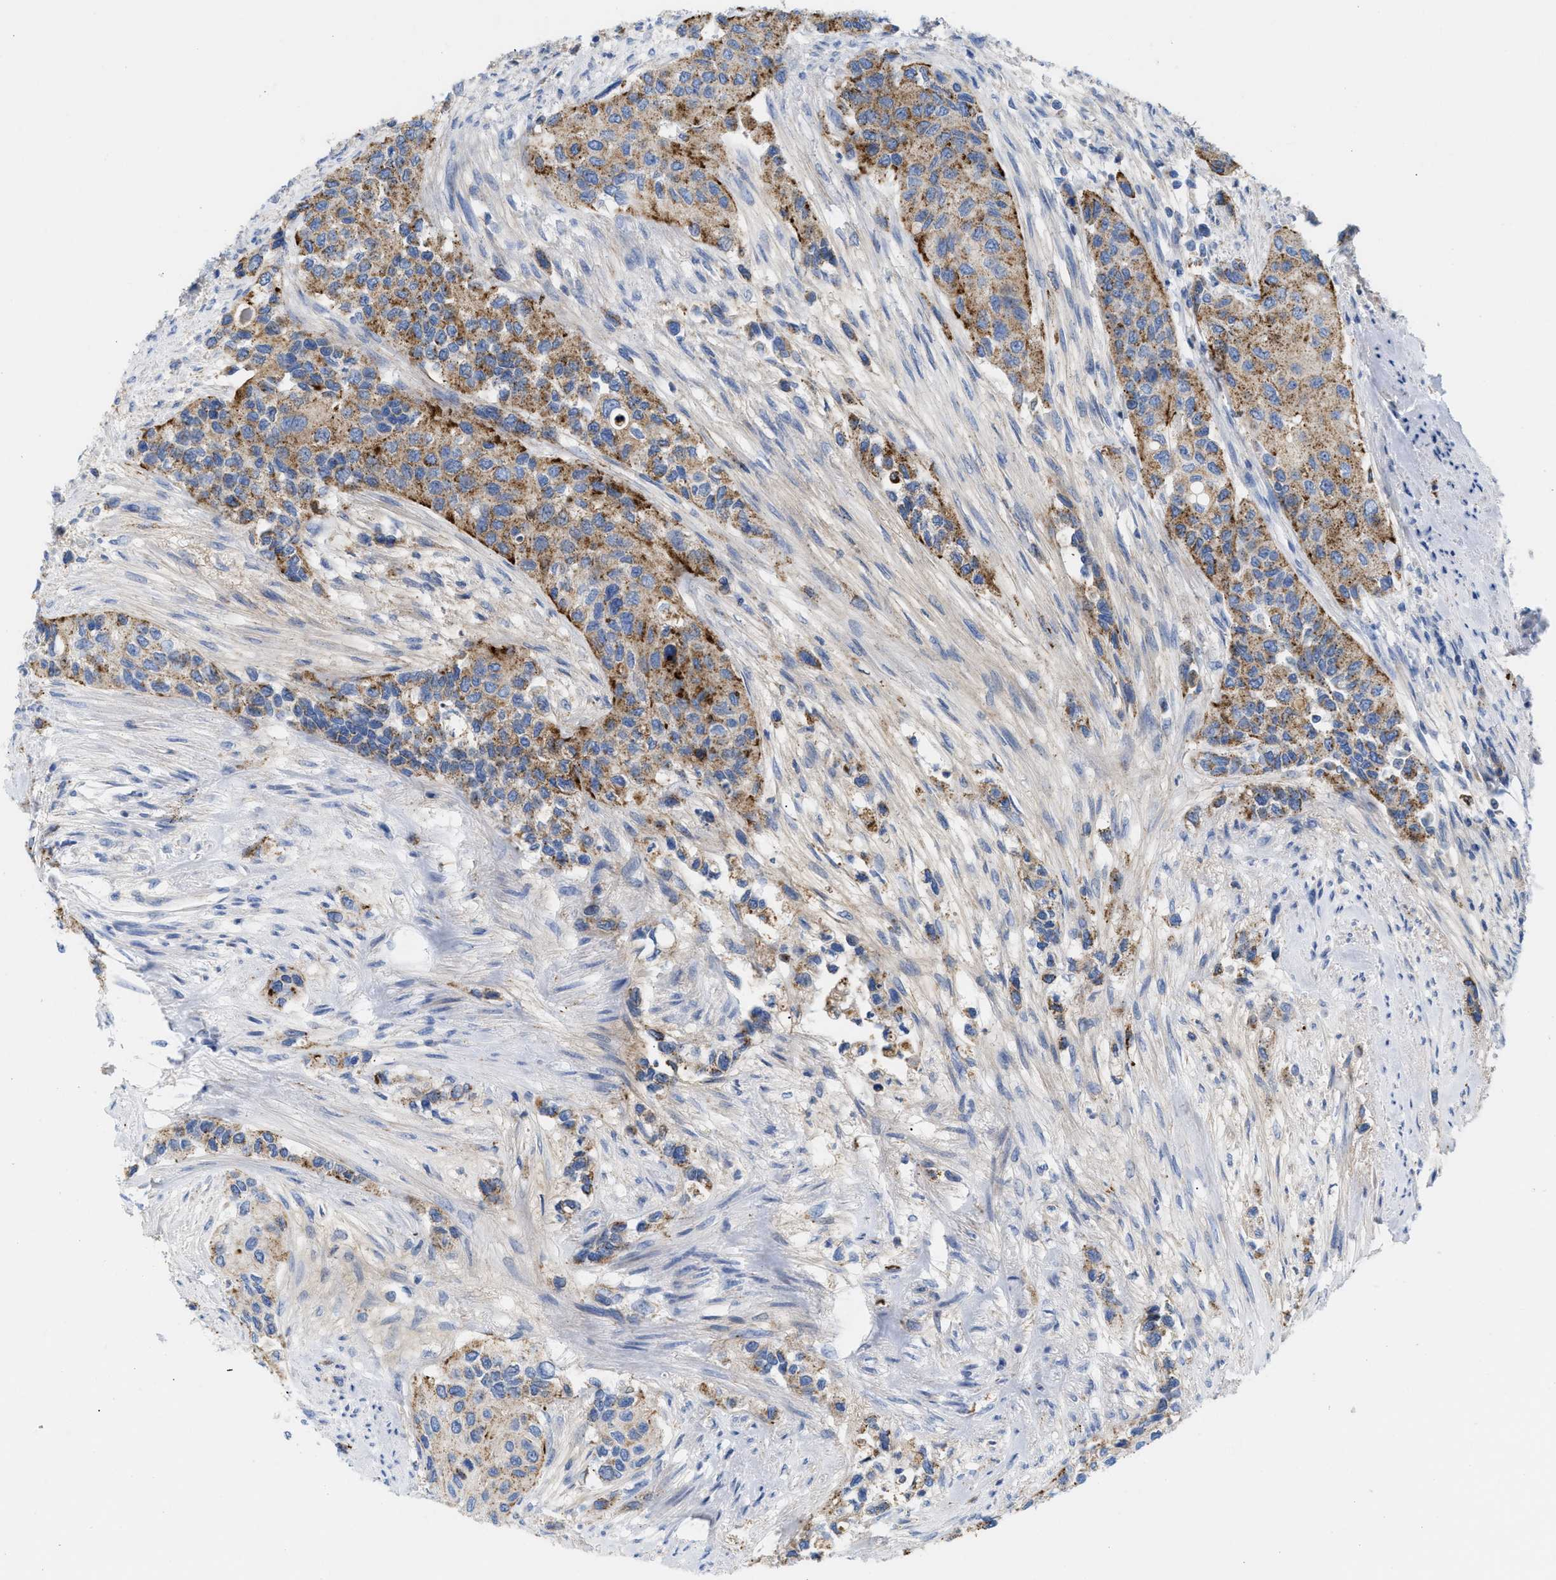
{"staining": {"intensity": "moderate", "quantity": ">75%", "location": "cytoplasmic/membranous"}, "tissue": "urothelial cancer", "cell_type": "Tumor cells", "image_type": "cancer", "snomed": [{"axis": "morphology", "description": "Urothelial carcinoma, High grade"}, {"axis": "topography", "description": "Urinary bladder"}], "caption": "Protein staining shows moderate cytoplasmic/membranous positivity in approximately >75% of tumor cells in urothelial cancer.", "gene": "DRAM2", "patient": {"sex": "female", "age": 56}}